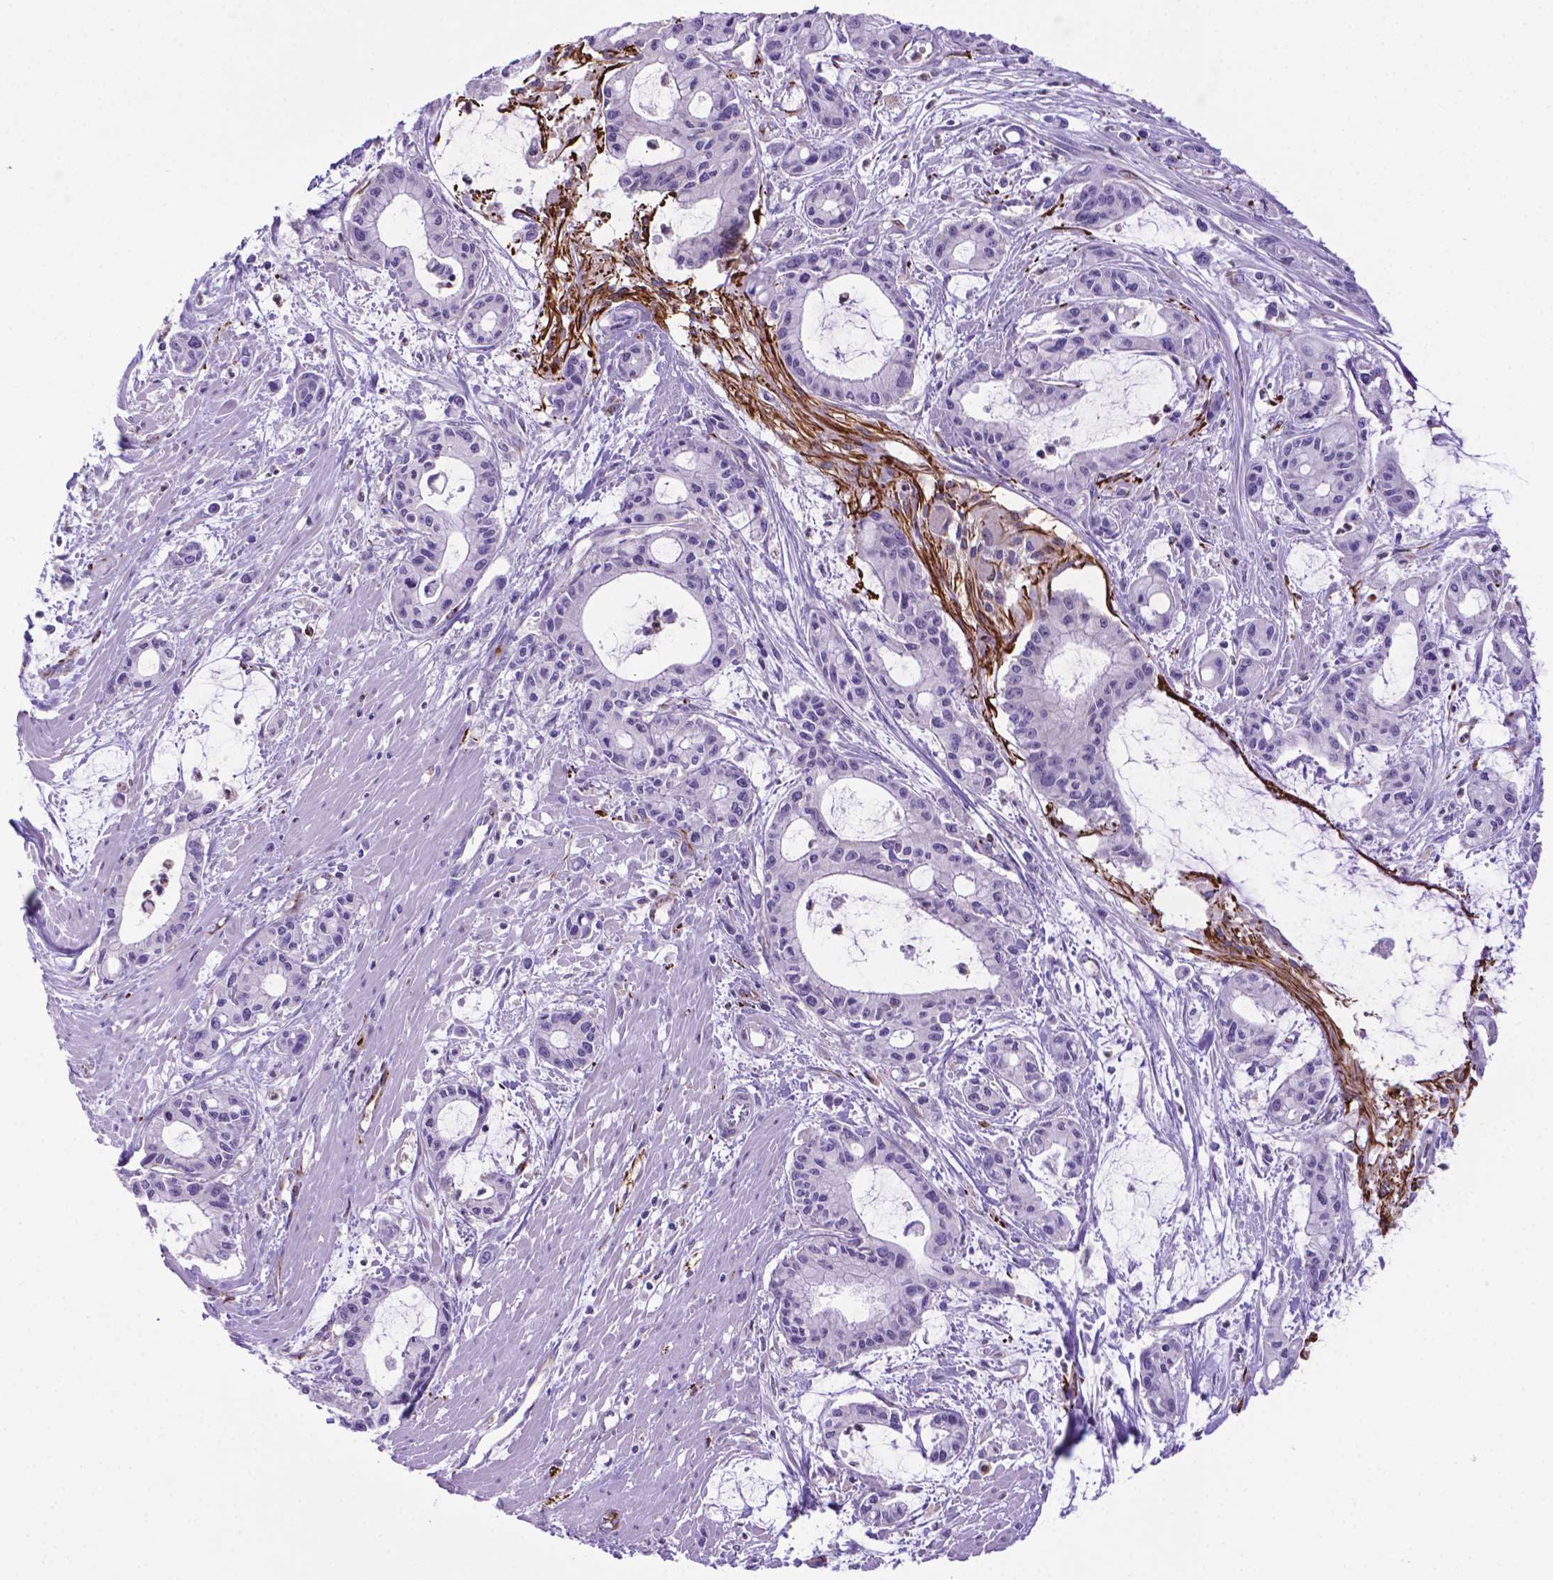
{"staining": {"intensity": "negative", "quantity": "none", "location": "none"}, "tissue": "pancreatic cancer", "cell_type": "Tumor cells", "image_type": "cancer", "snomed": [{"axis": "morphology", "description": "Adenocarcinoma, NOS"}, {"axis": "topography", "description": "Pancreas"}], "caption": "This is an immunohistochemistry micrograph of adenocarcinoma (pancreatic). There is no staining in tumor cells.", "gene": "LZTR1", "patient": {"sex": "male", "age": 48}}